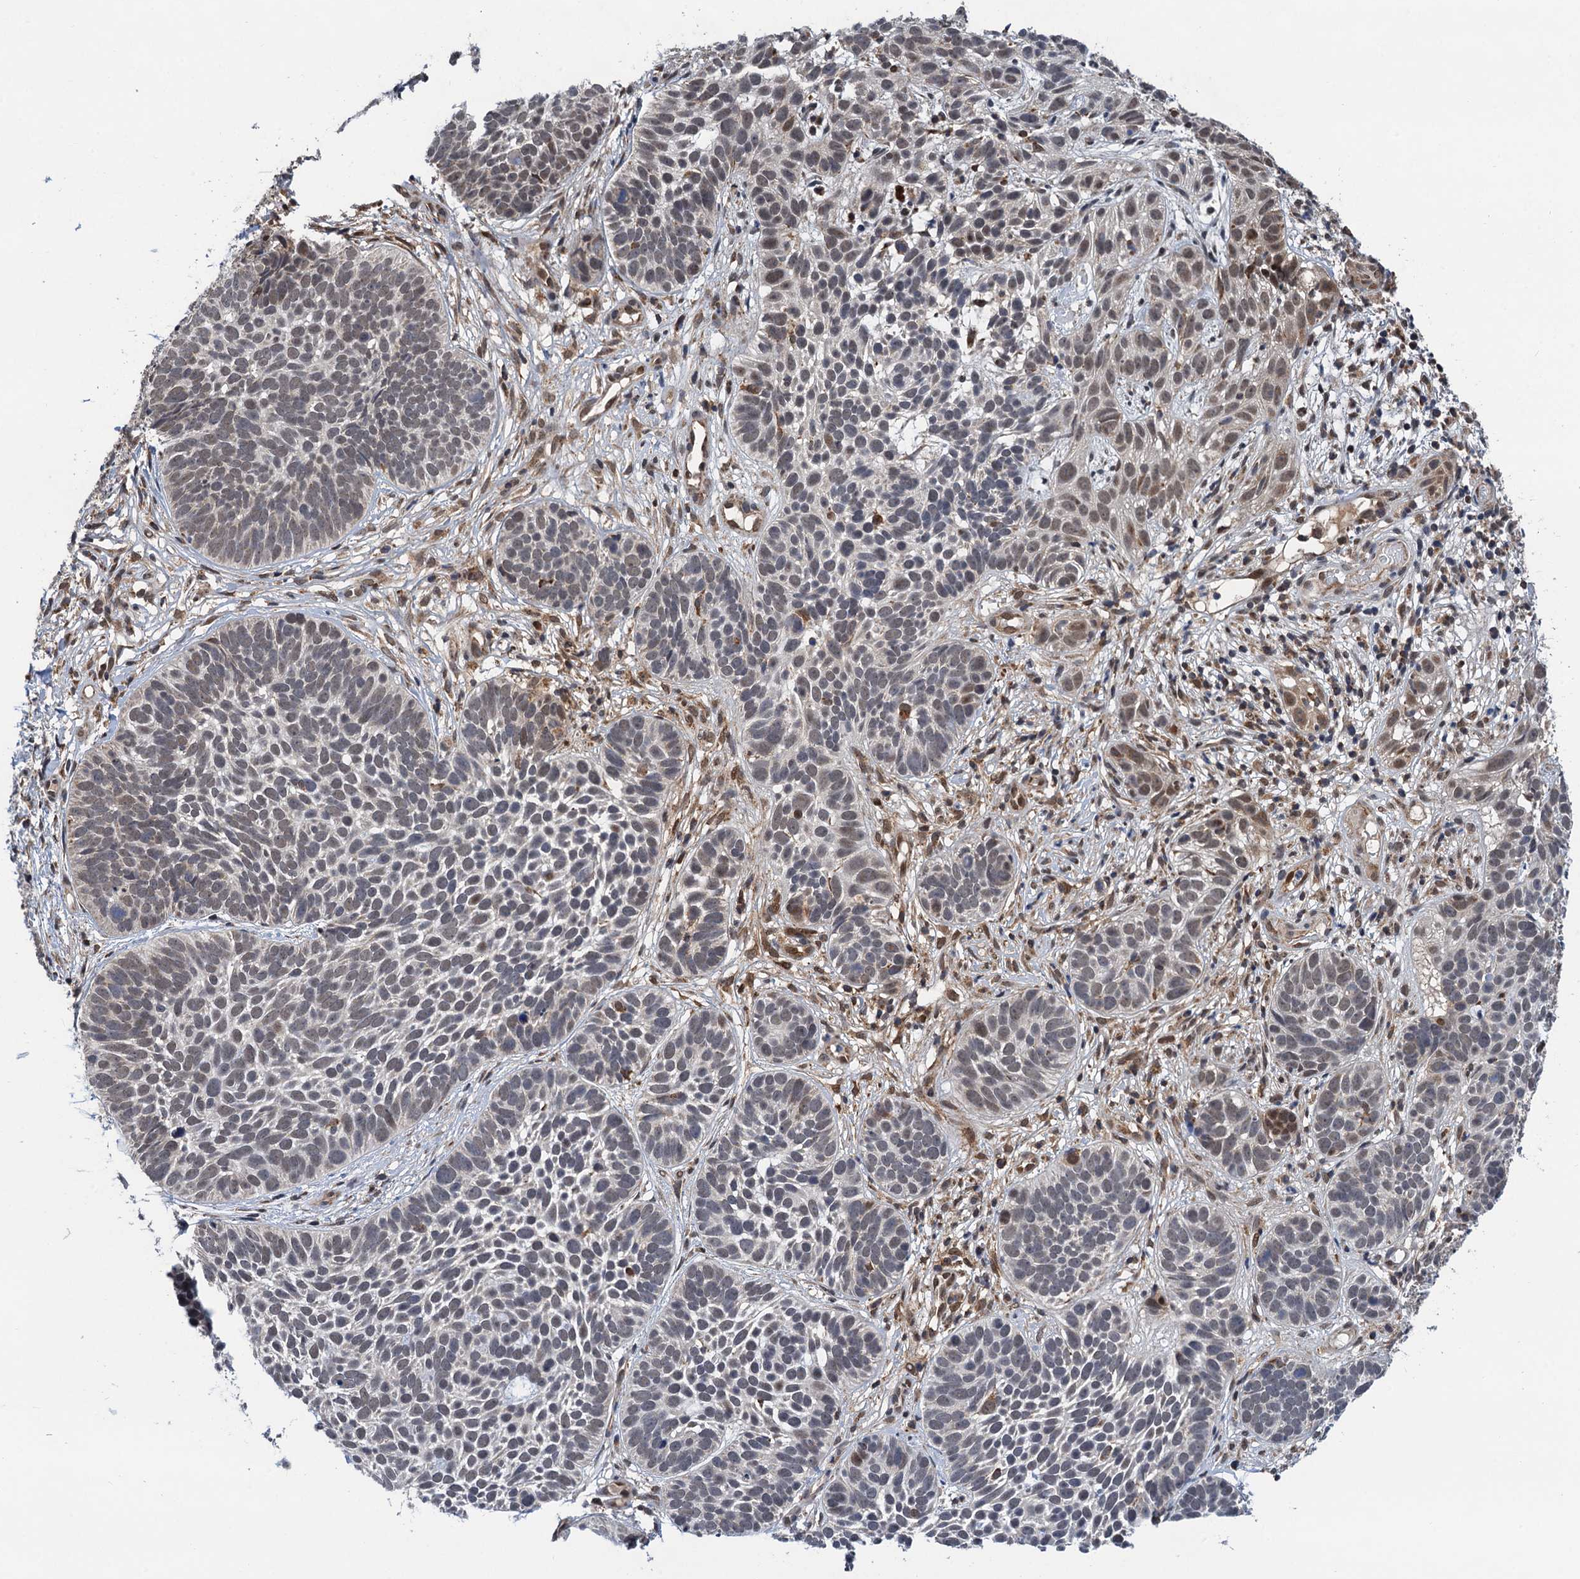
{"staining": {"intensity": "weak", "quantity": "<25%", "location": "cytoplasmic/membranous"}, "tissue": "skin cancer", "cell_type": "Tumor cells", "image_type": "cancer", "snomed": [{"axis": "morphology", "description": "Basal cell carcinoma"}, {"axis": "topography", "description": "Skin"}], "caption": "Tumor cells show no significant staining in skin basal cell carcinoma. Brightfield microscopy of immunohistochemistry (IHC) stained with DAB (3,3'-diaminobenzidine) (brown) and hematoxylin (blue), captured at high magnification.", "gene": "CMPK2", "patient": {"sex": "male", "age": 89}}